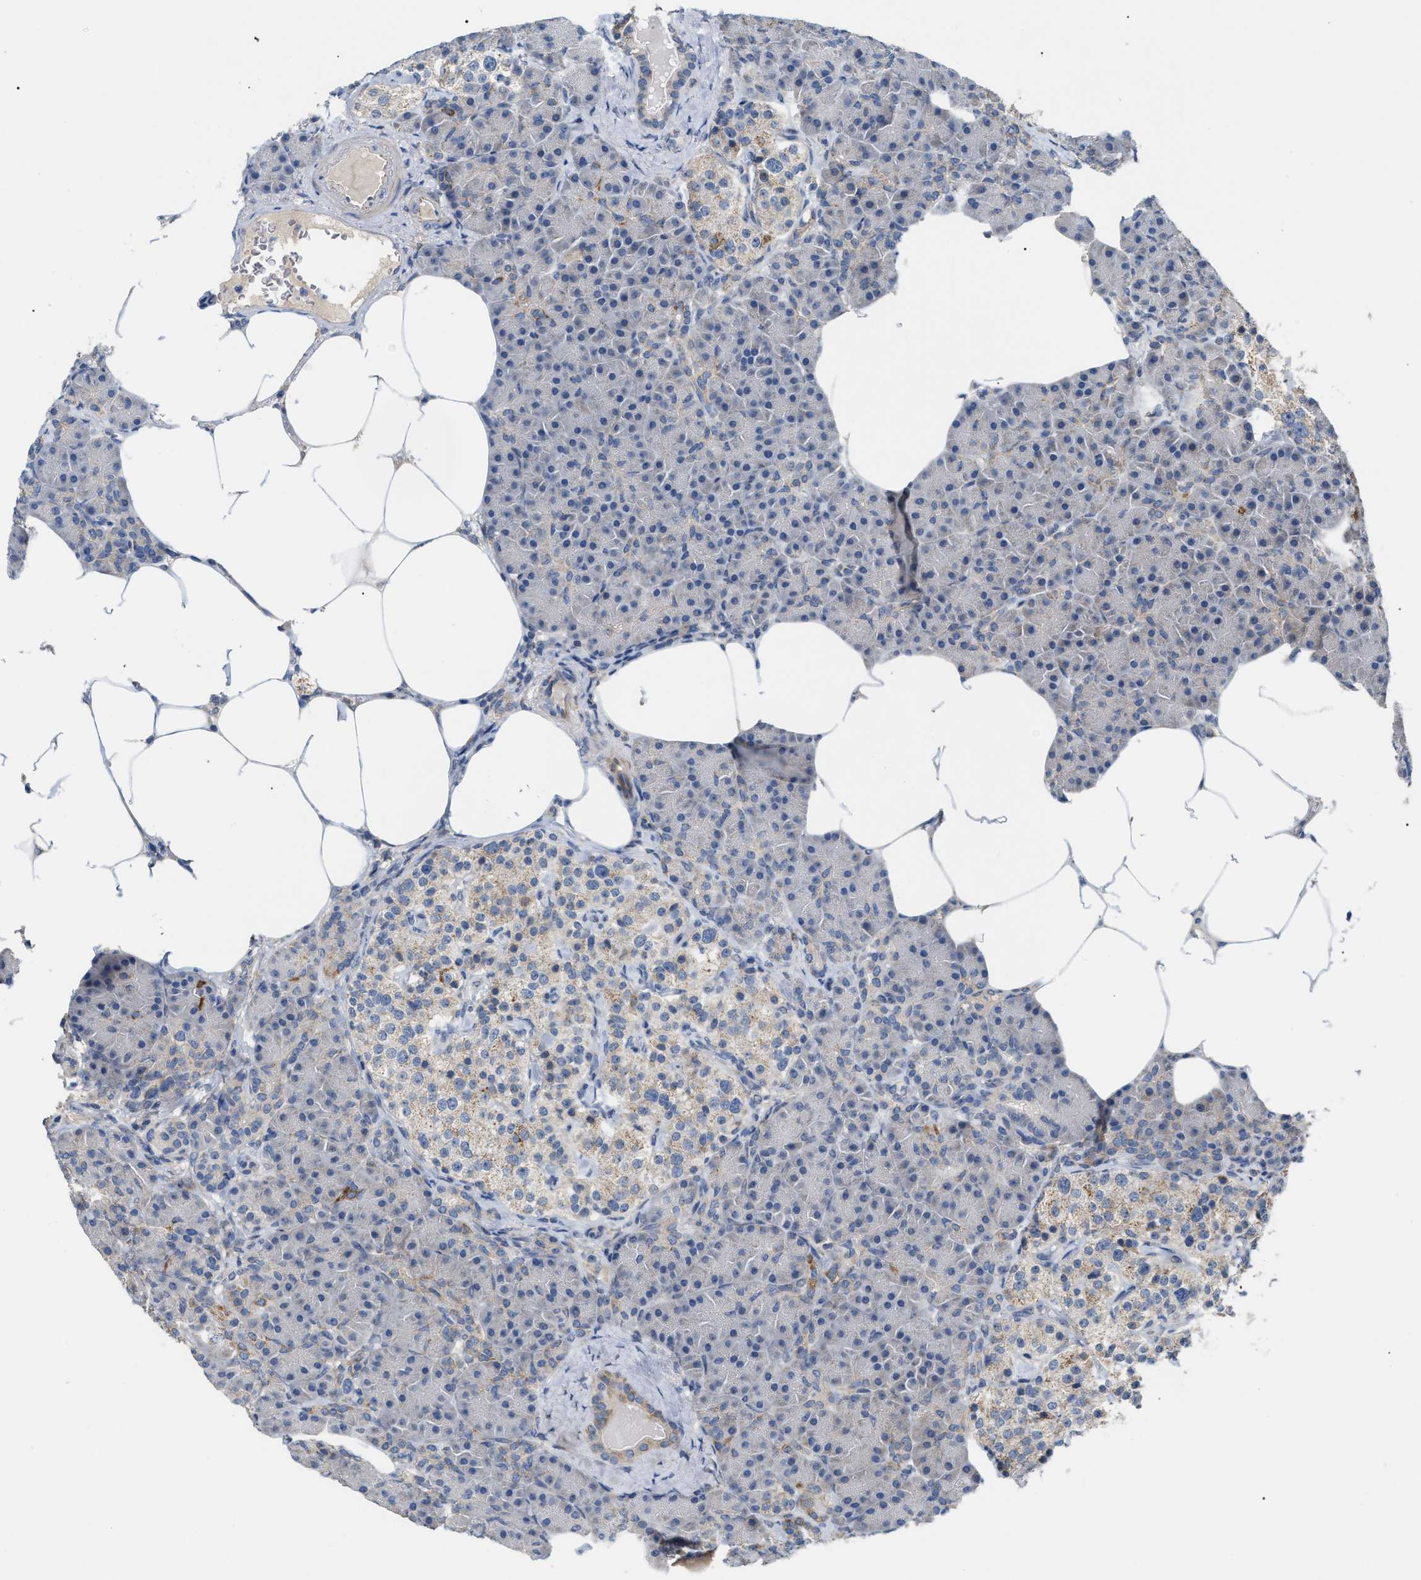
{"staining": {"intensity": "moderate", "quantity": "<25%", "location": "cytoplasmic/membranous"}, "tissue": "pancreas", "cell_type": "Exocrine glandular cells", "image_type": "normal", "snomed": [{"axis": "morphology", "description": "Normal tissue, NOS"}, {"axis": "topography", "description": "Pancreas"}], "caption": "IHC (DAB) staining of benign human pancreas exhibits moderate cytoplasmic/membranous protein expression in about <25% of exocrine glandular cells.", "gene": "DHX58", "patient": {"sex": "female", "age": 70}}